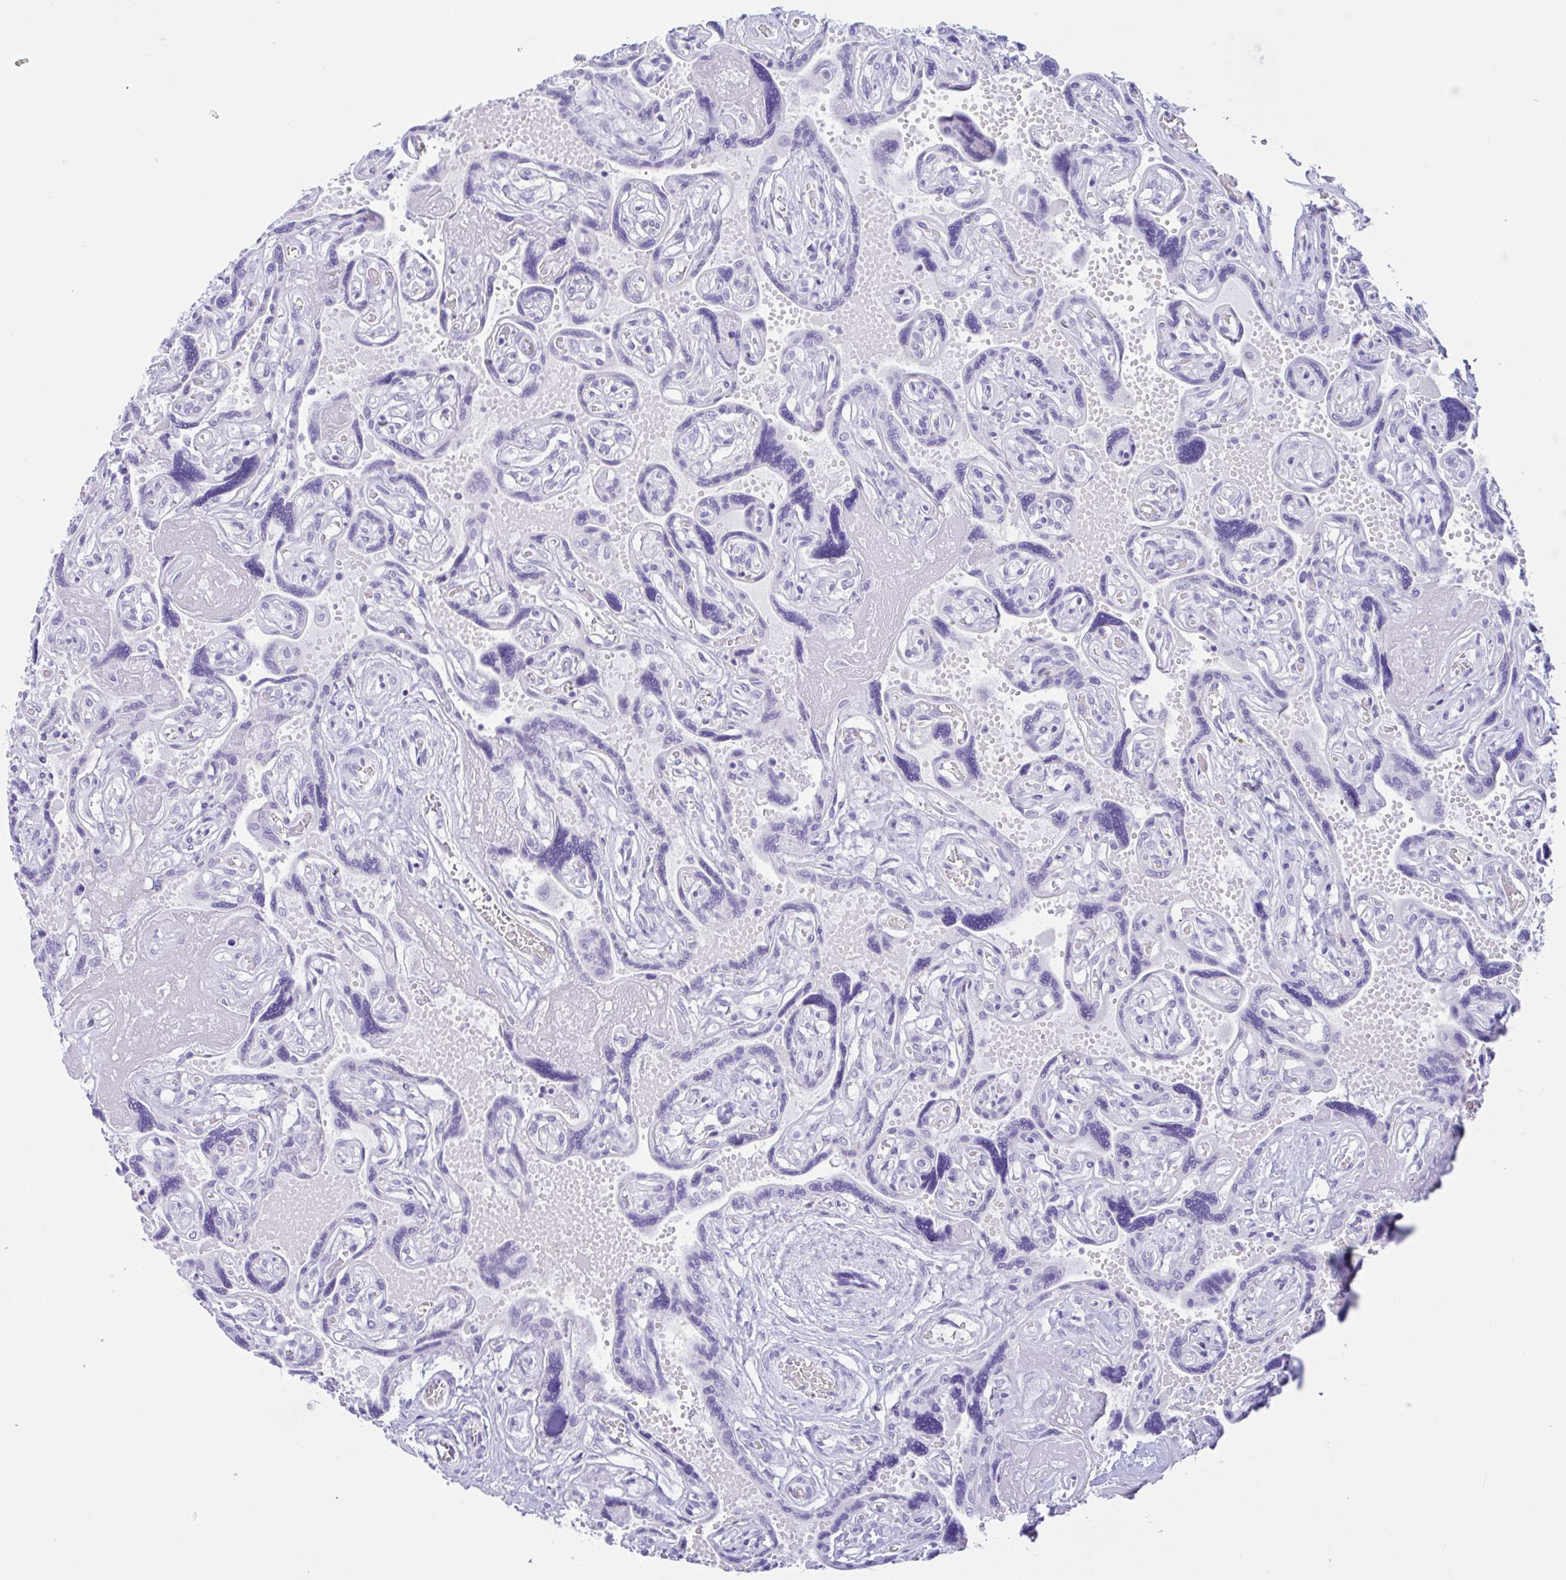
{"staining": {"intensity": "negative", "quantity": "none", "location": "none"}, "tissue": "placenta", "cell_type": "Decidual cells", "image_type": "normal", "snomed": [{"axis": "morphology", "description": "Normal tissue, NOS"}, {"axis": "topography", "description": "Placenta"}], "caption": "Image shows no significant protein staining in decidual cells of unremarkable placenta.", "gene": "RRM2", "patient": {"sex": "female", "age": 32}}